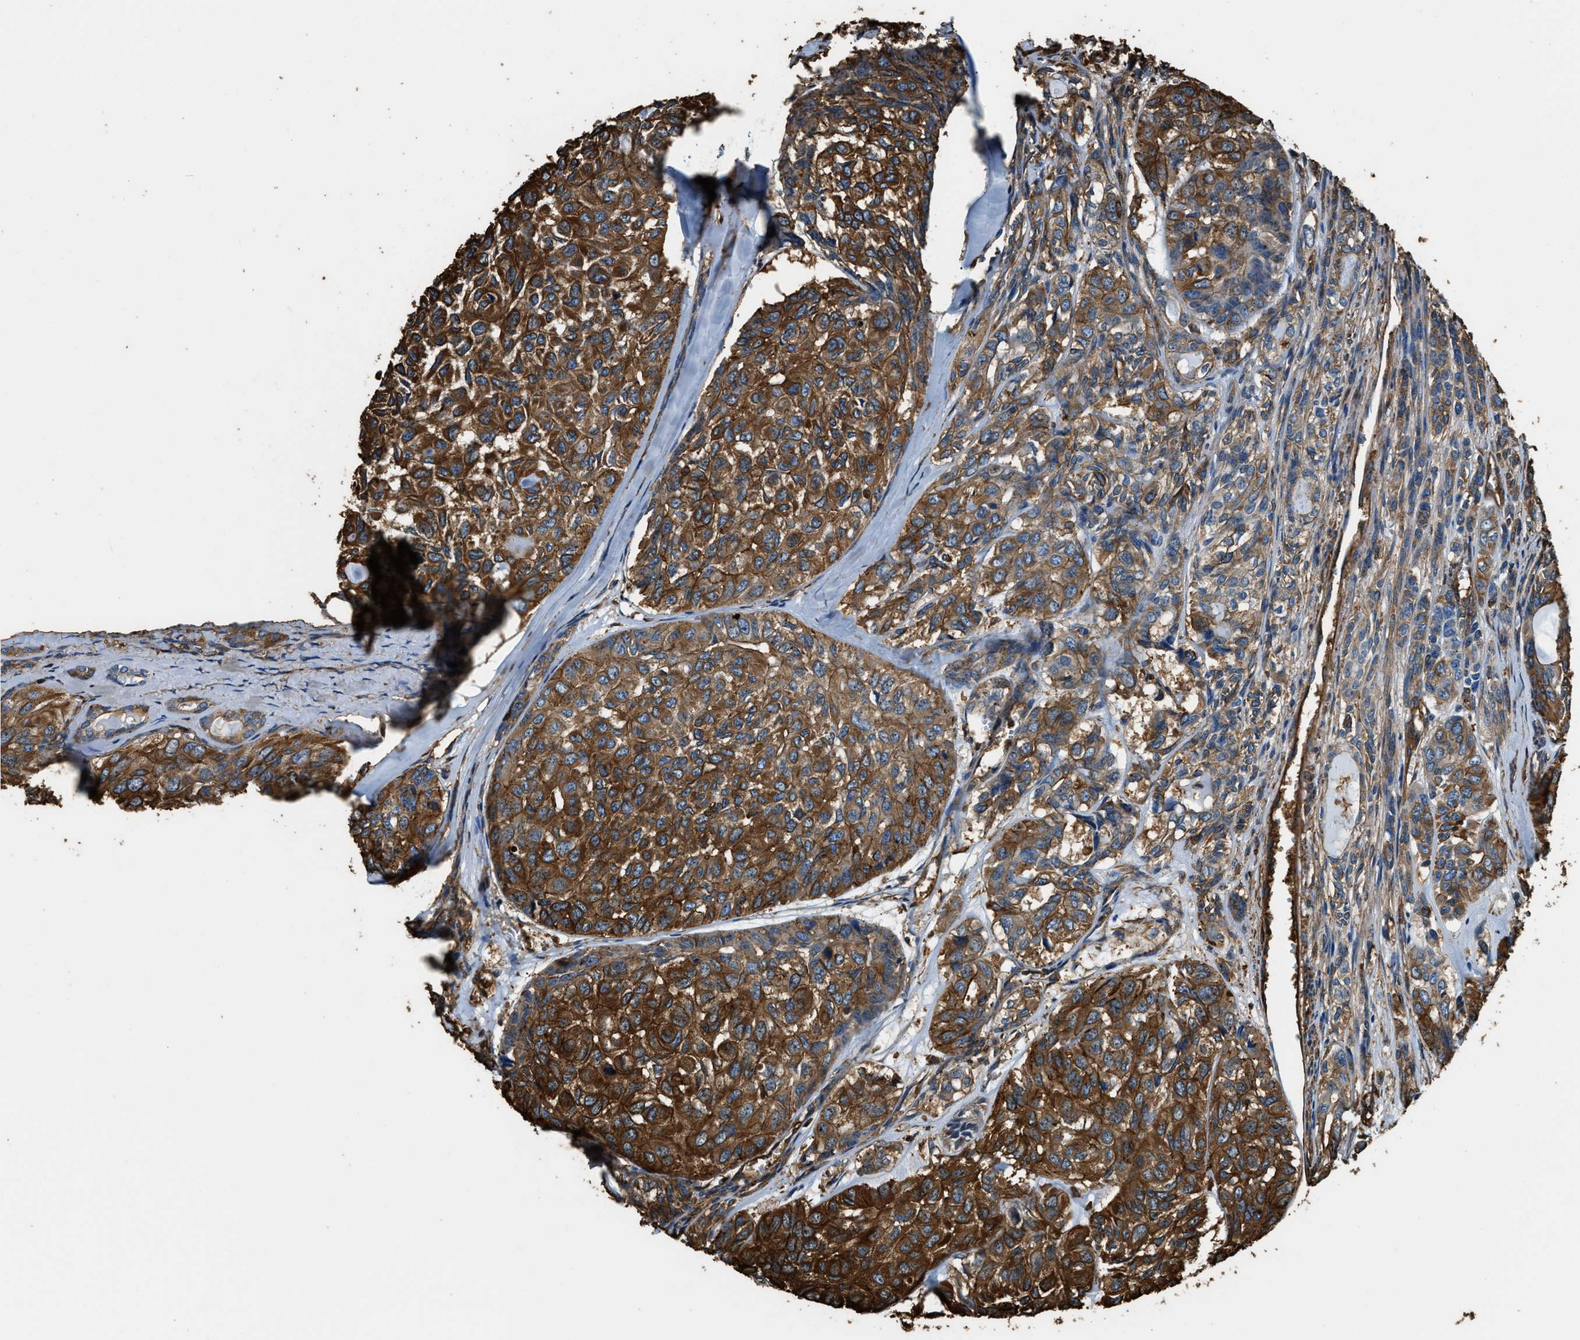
{"staining": {"intensity": "strong", "quantity": ">75%", "location": "cytoplasmic/membranous"}, "tissue": "head and neck cancer", "cell_type": "Tumor cells", "image_type": "cancer", "snomed": [{"axis": "morphology", "description": "Adenocarcinoma, NOS"}, {"axis": "topography", "description": "Salivary gland, NOS"}, {"axis": "topography", "description": "Head-Neck"}], "caption": "About >75% of tumor cells in human head and neck adenocarcinoma show strong cytoplasmic/membranous protein staining as visualized by brown immunohistochemical staining.", "gene": "ACCS", "patient": {"sex": "female", "age": 76}}